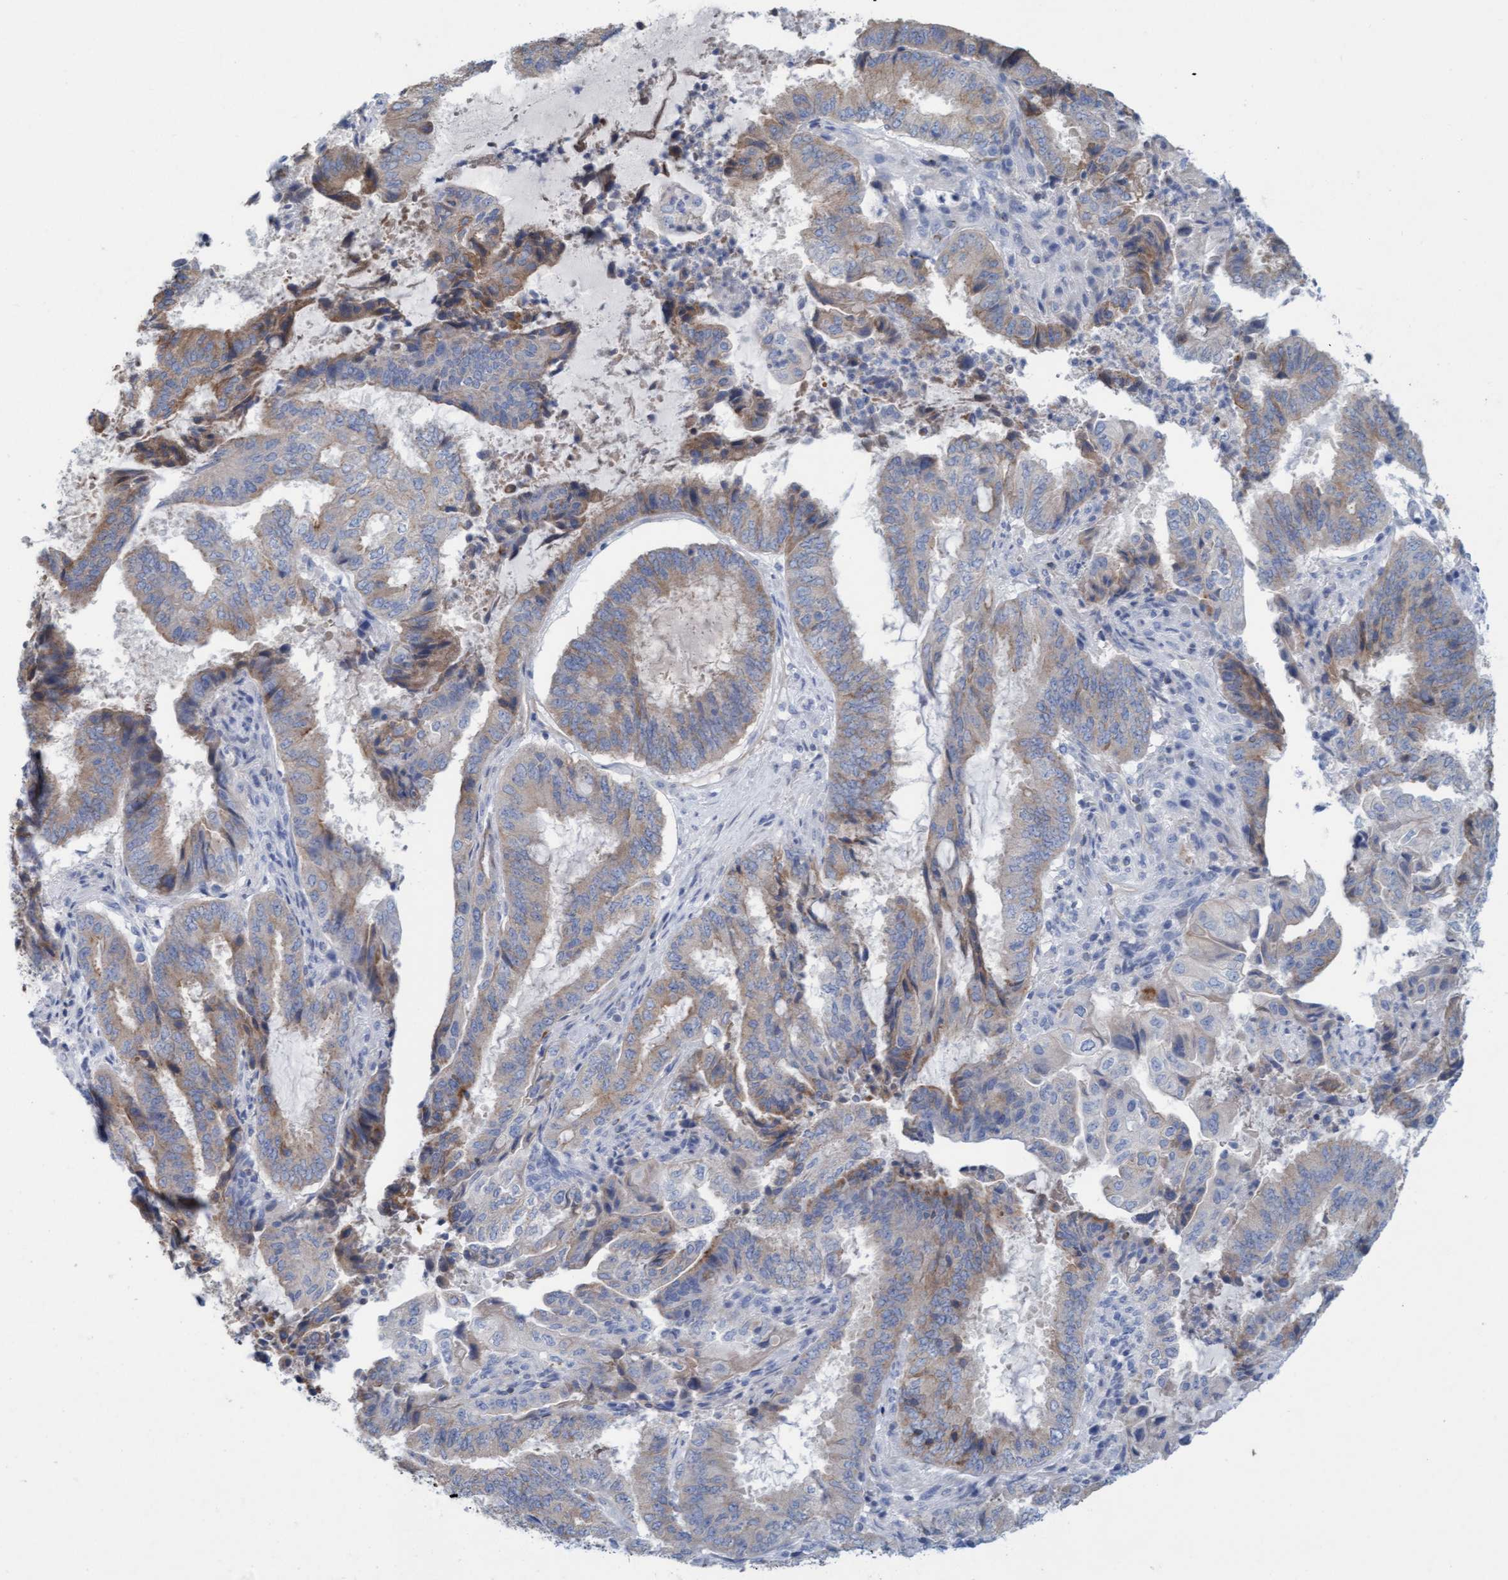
{"staining": {"intensity": "weak", "quantity": ">75%", "location": "cytoplasmic/membranous"}, "tissue": "endometrial cancer", "cell_type": "Tumor cells", "image_type": "cancer", "snomed": [{"axis": "morphology", "description": "Adenocarcinoma, NOS"}, {"axis": "topography", "description": "Endometrium"}], "caption": "High-power microscopy captured an immunohistochemistry (IHC) image of endometrial cancer (adenocarcinoma), revealing weak cytoplasmic/membranous positivity in about >75% of tumor cells. Using DAB (brown) and hematoxylin (blue) stains, captured at high magnification using brightfield microscopy.", "gene": "SIGIRR", "patient": {"sex": "female", "age": 51}}